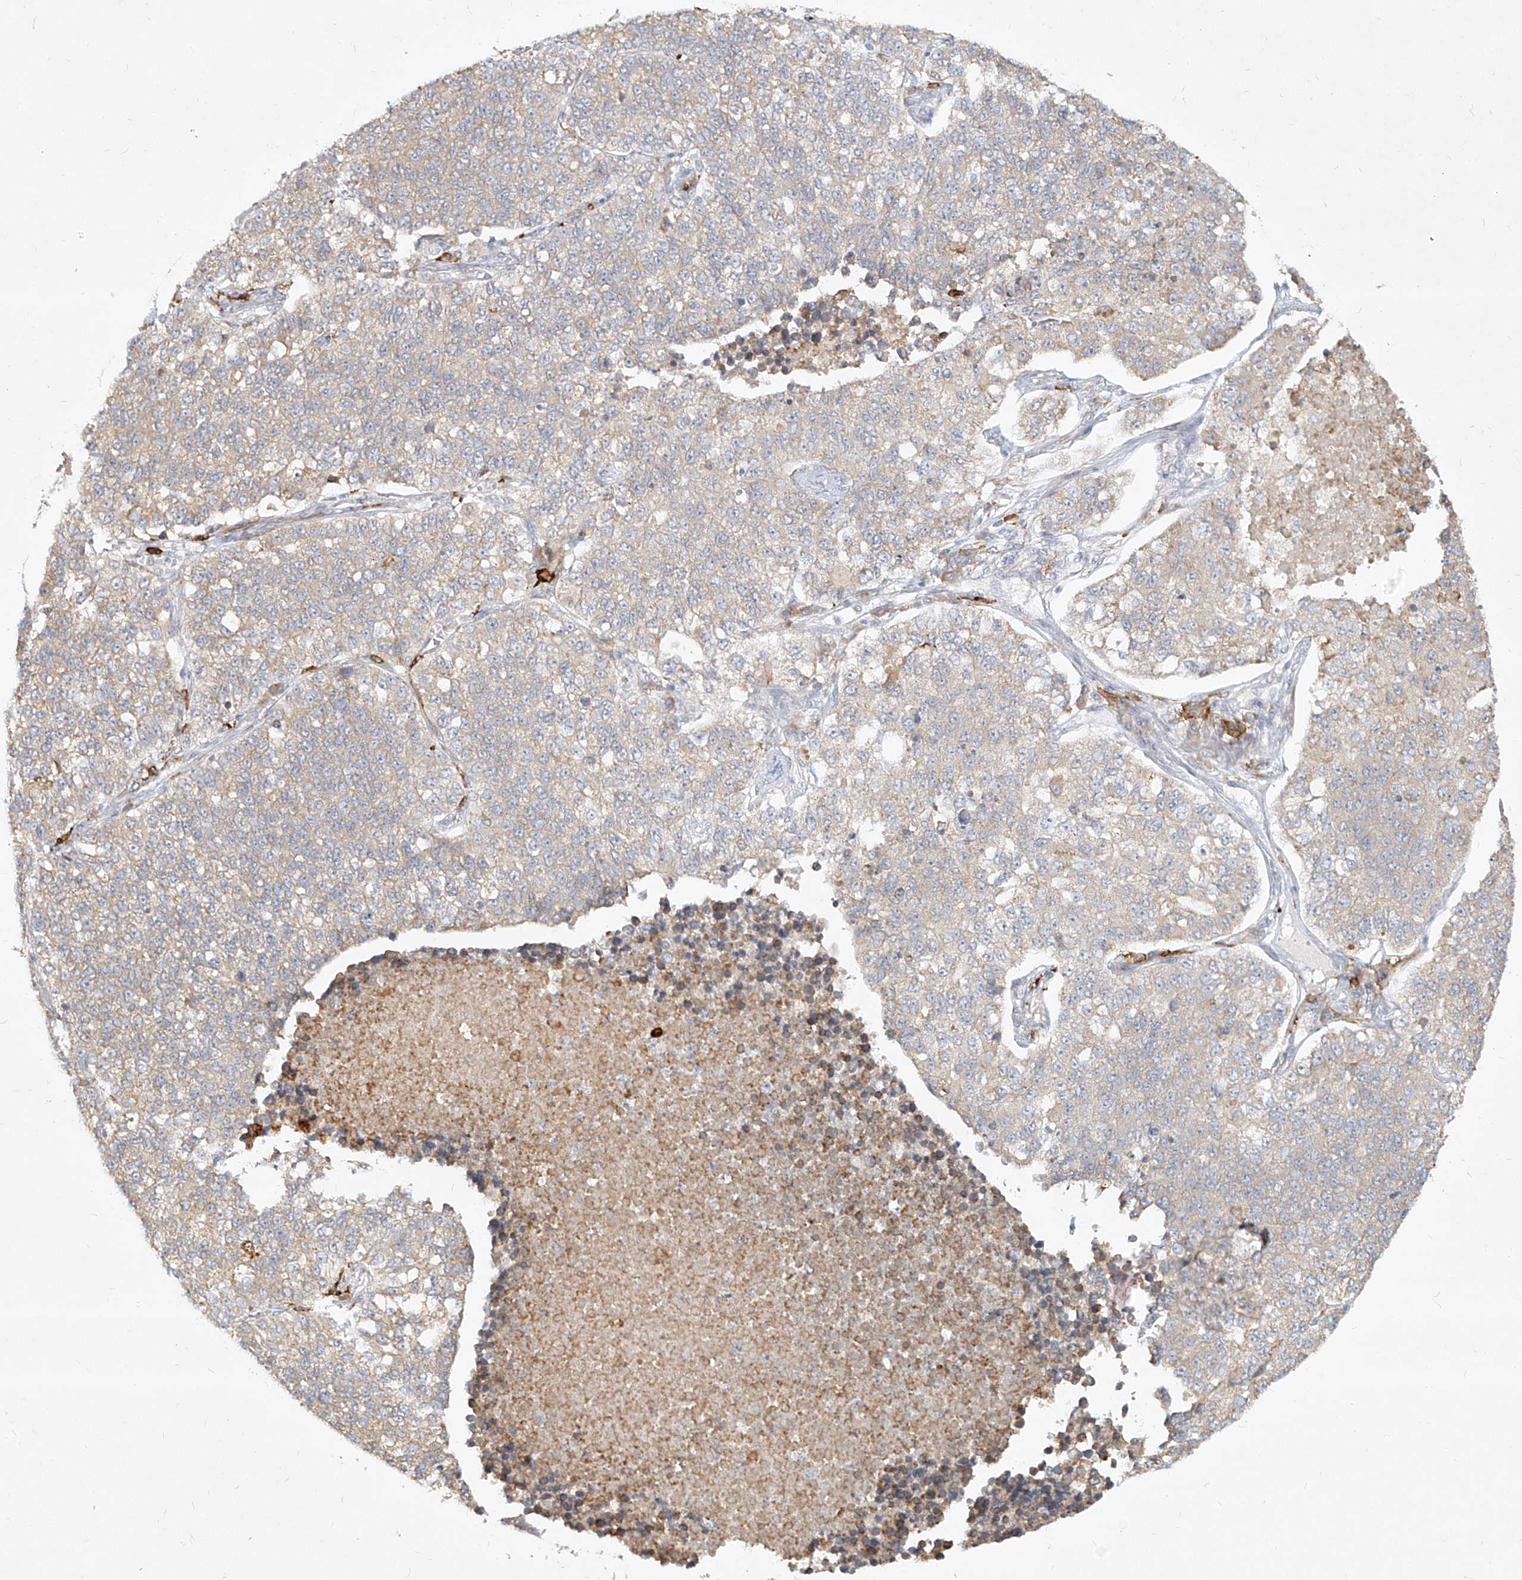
{"staining": {"intensity": "weak", "quantity": "<25%", "location": "cytoplasmic/membranous"}, "tissue": "lung cancer", "cell_type": "Tumor cells", "image_type": "cancer", "snomed": [{"axis": "morphology", "description": "Adenocarcinoma, NOS"}, {"axis": "topography", "description": "Lung"}], "caption": "This is a photomicrograph of immunohistochemistry (IHC) staining of lung cancer, which shows no positivity in tumor cells.", "gene": "CD209", "patient": {"sex": "male", "age": 49}}